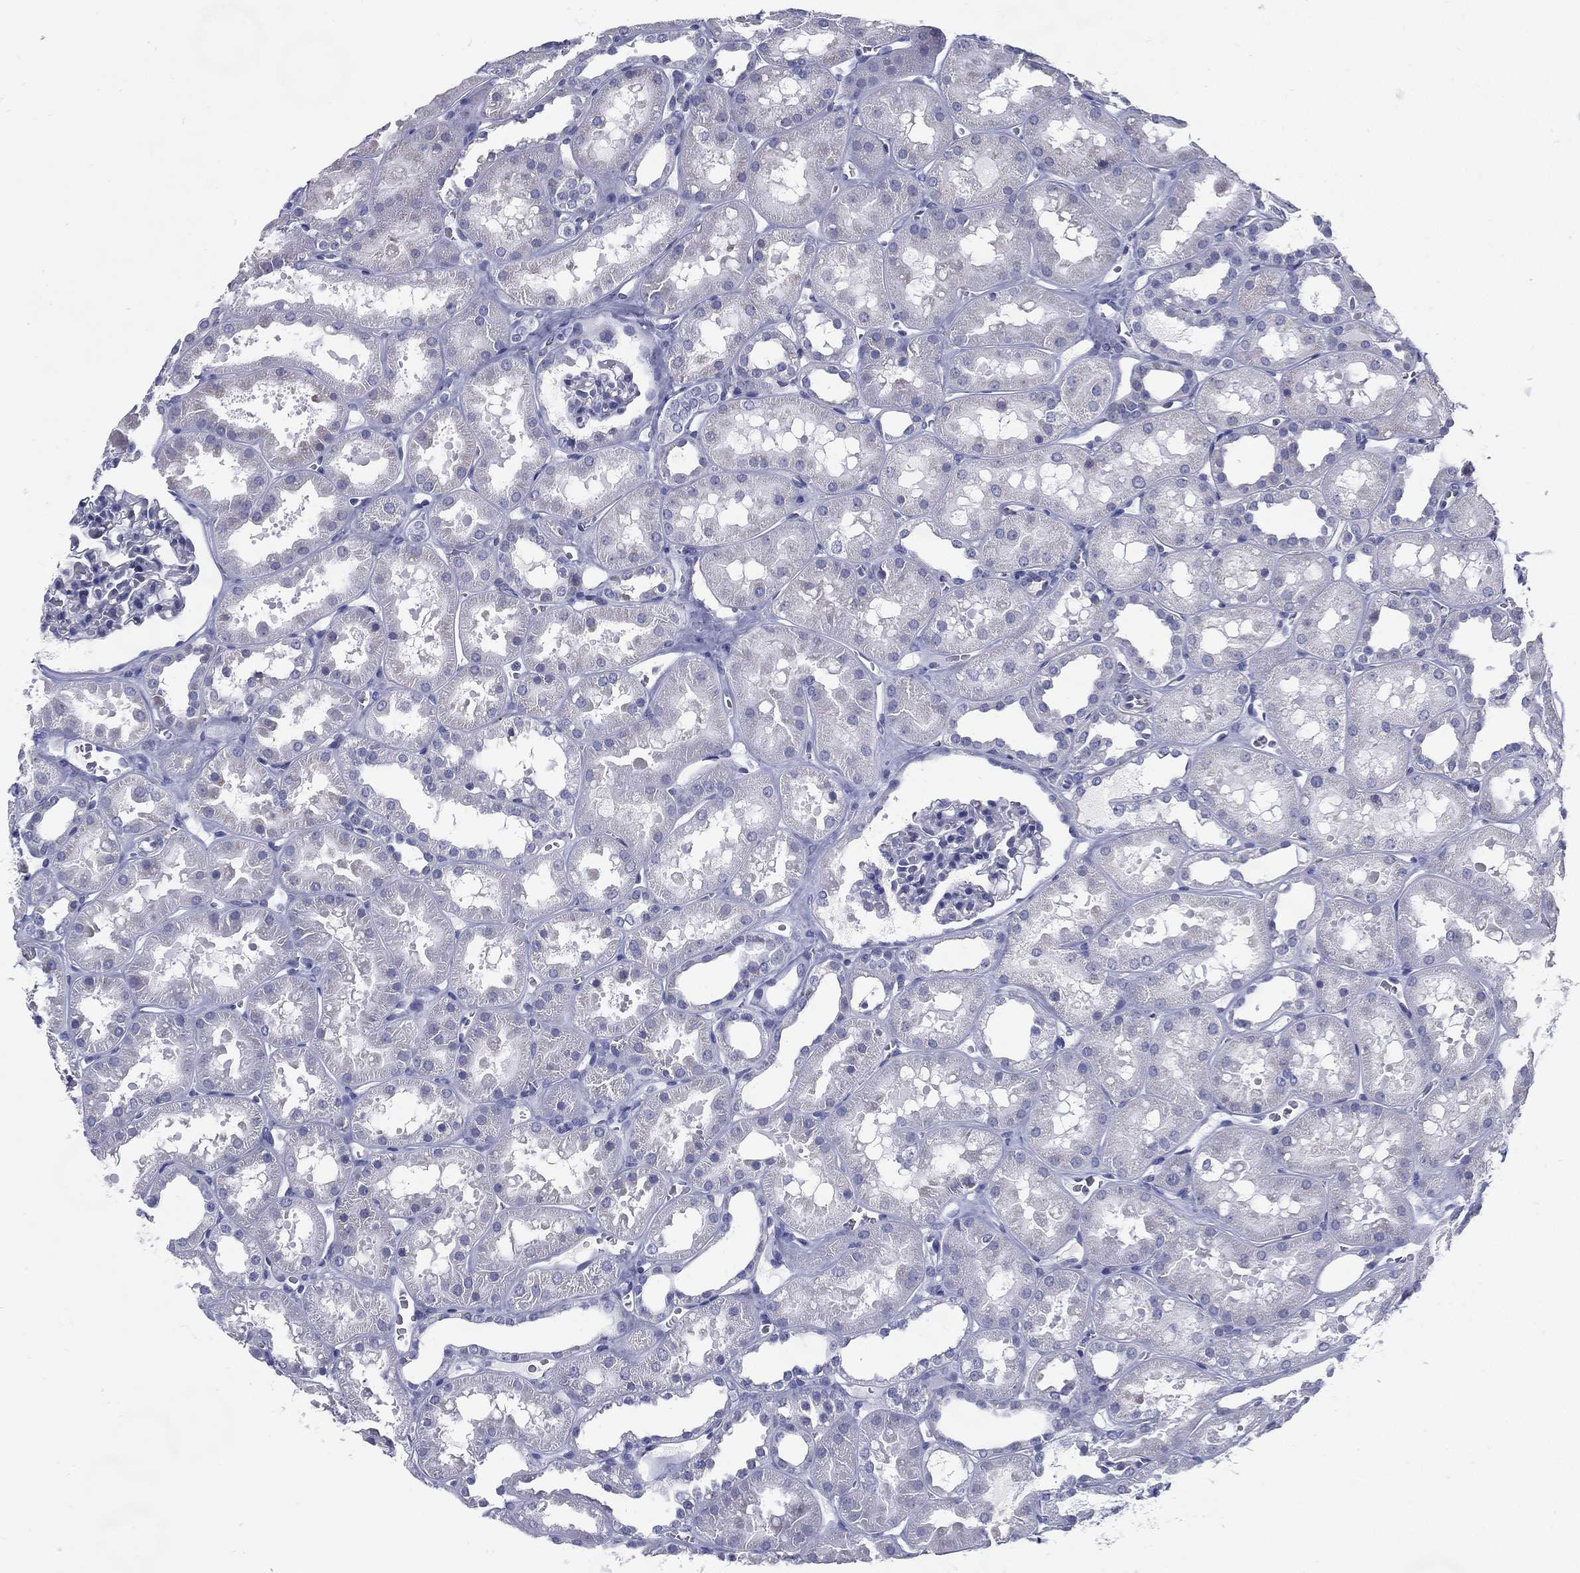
{"staining": {"intensity": "negative", "quantity": "none", "location": "none"}, "tissue": "kidney", "cell_type": "Cells in glomeruli", "image_type": "normal", "snomed": [{"axis": "morphology", "description": "Normal tissue, NOS"}, {"axis": "topography", "description": "Kidney"}], "caption": "IHC of benign human kidney demonstrates no staining in cells in glomeruli. Nuclei are stained in blue.", "gene": "C19orf18", "patient": {"sex": "female", "age": 41}}